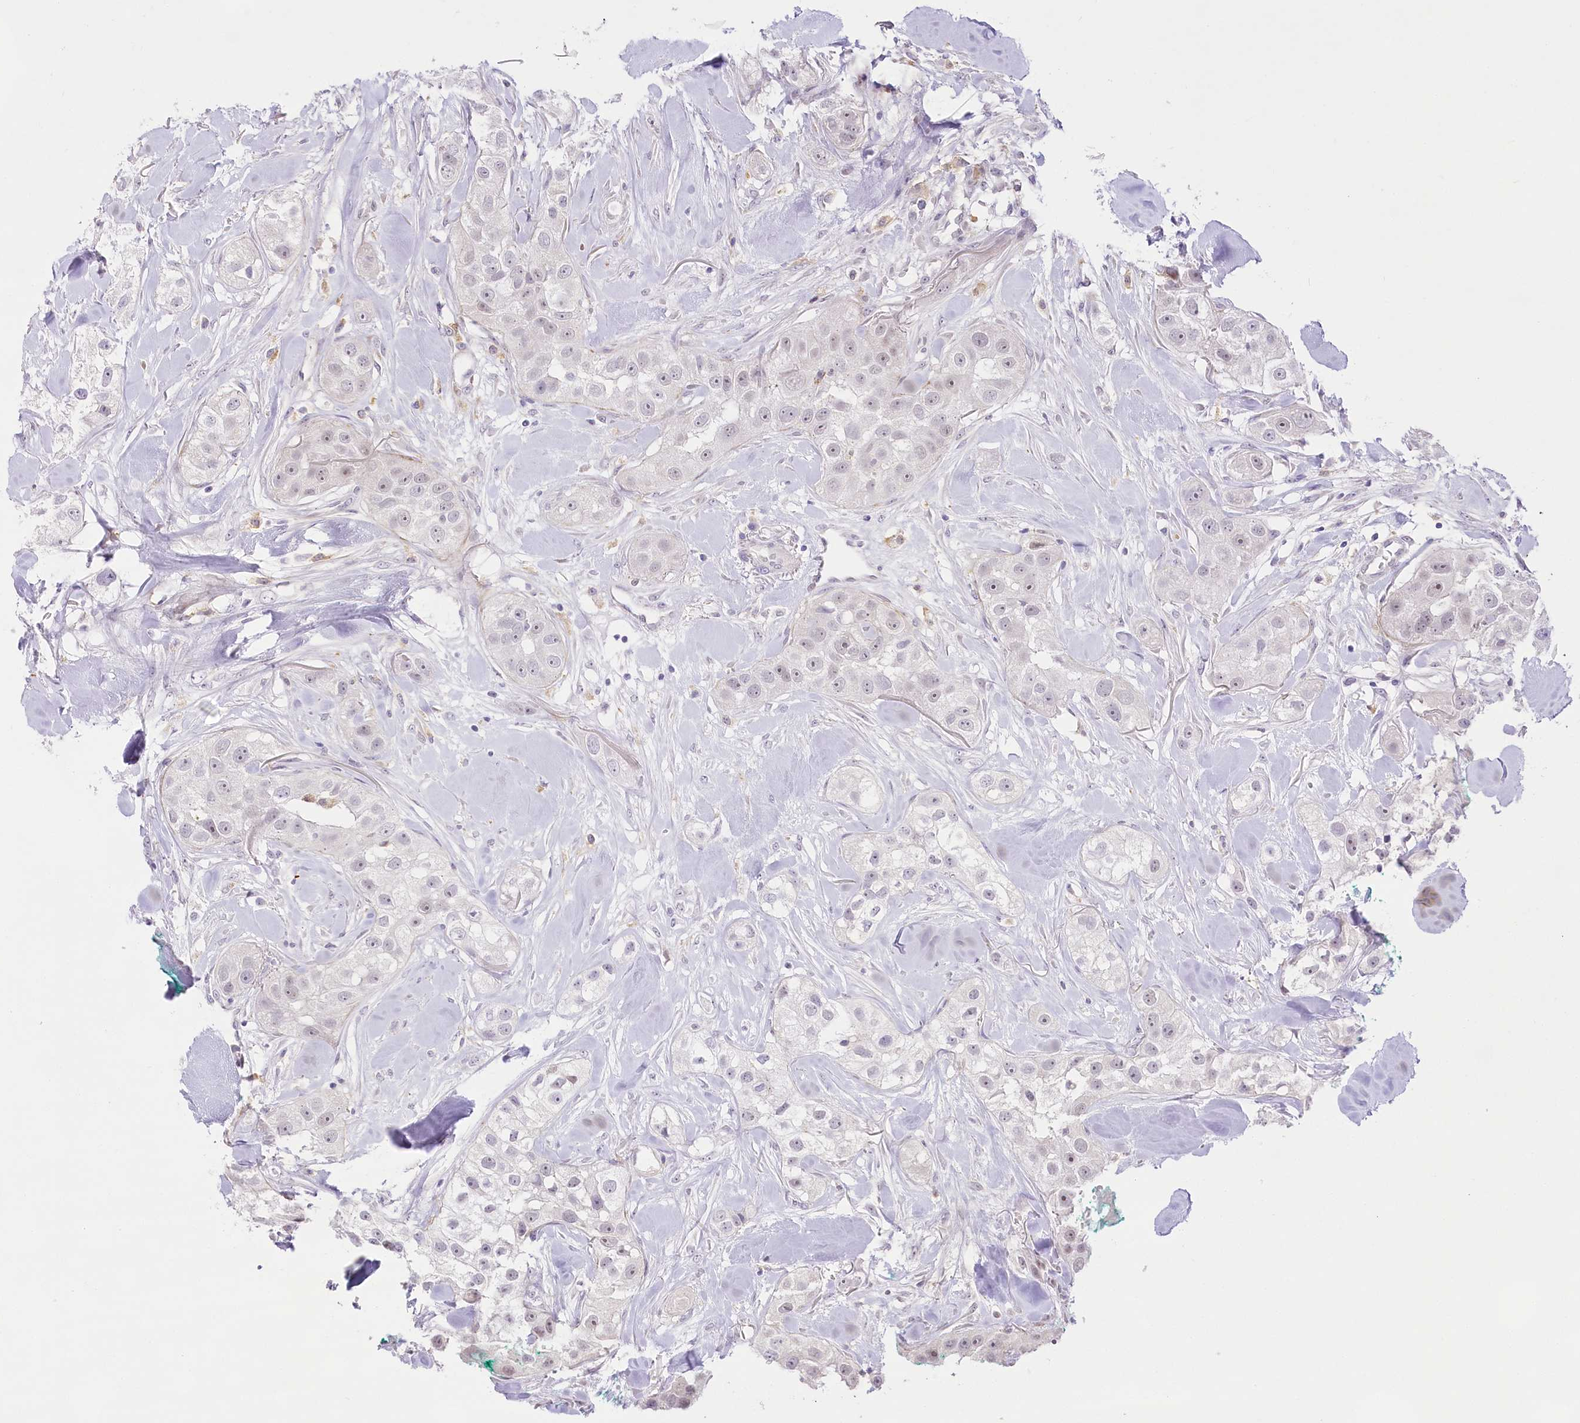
{"staining": {"intensity": "negative", "quantity": "none", "location": "none"}, "tissue": "head and neck cancer", "cell_type": "Tumor cells", "image_type": "cancer", "snomed": [{"axis": "morphology", "description": "Normal tissue, NOS"}, {"axis": "morphology", "description": "Squamous cell carcinoma, NOS"}, {"axis": "topography", "description": "Skeletal muscle"}, {"axis": "topography", "description": "Head-Neck"}], "caption": "This is an IHC photomicrograph of human head and neck squamous cell carcinoma. There is no staining in tumor cells.", "gene": "CCDC30", "patient": {"sex": "male", "age": 51}}